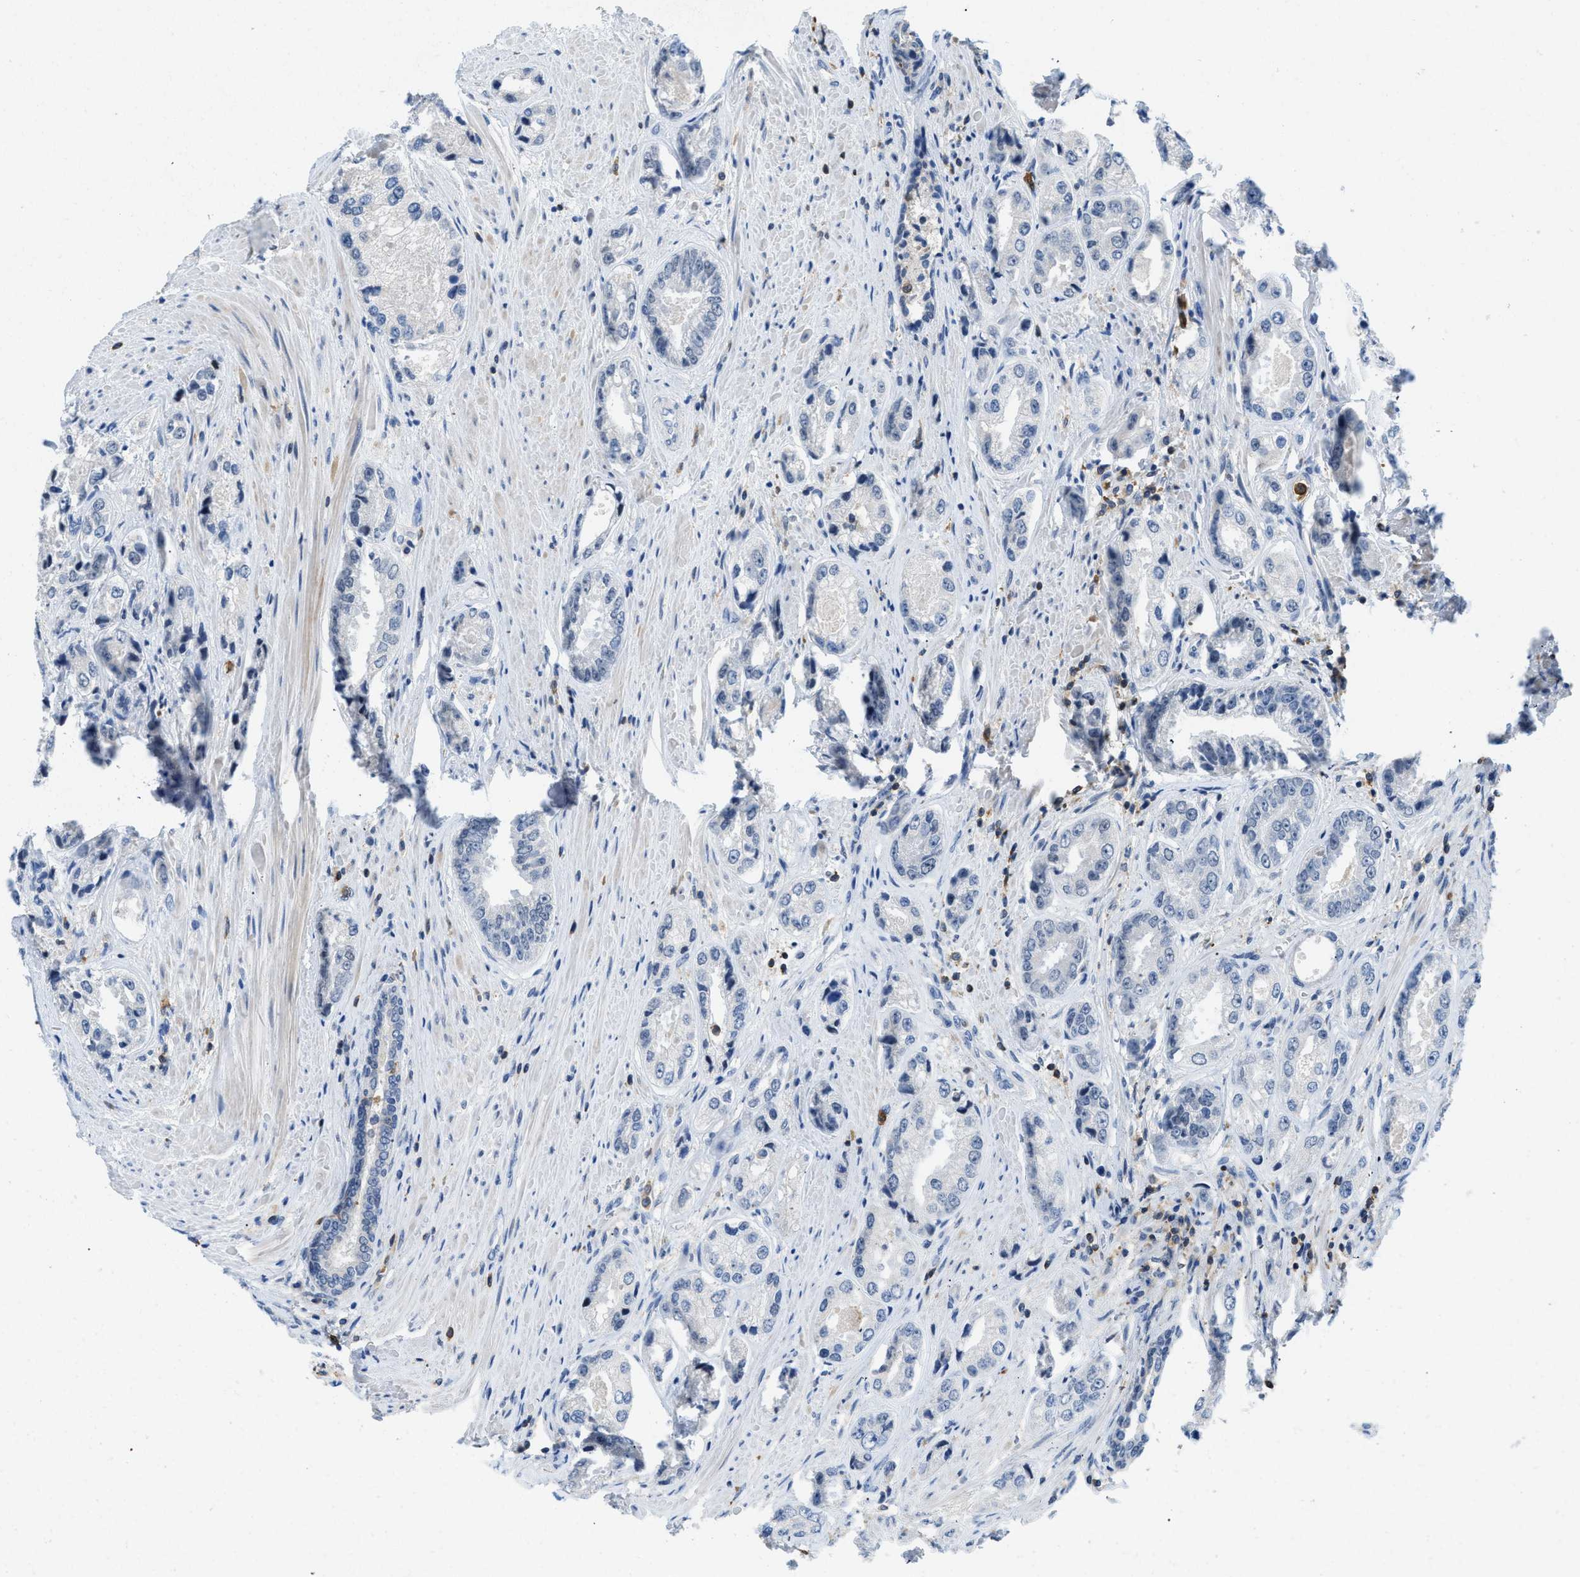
{"staining": {"intensity": "negative", "quantity": "none", "location": "none"}, "tissue": "prostate cancer", "cell_type": "Tumor cells", "image_type": "cancer", "snomed": [{"axis": "morphology", "description": "Adenocarcinoma, High grade"}, {"axis": "topography", "description": "Prostate"}], "caption": "Protein analysis of prostate adenocarcinoma (high-grade) reveals no significant staining in tumor cells. Brightfield microscopy of immunohistochemistry stained with DAB (3,3'-diaminobenzidine) (brown) and hematoxylin (blue), captured at high magnification.", "gene": "FAM151A", "patient": {"sex": "male", "age": 61}}